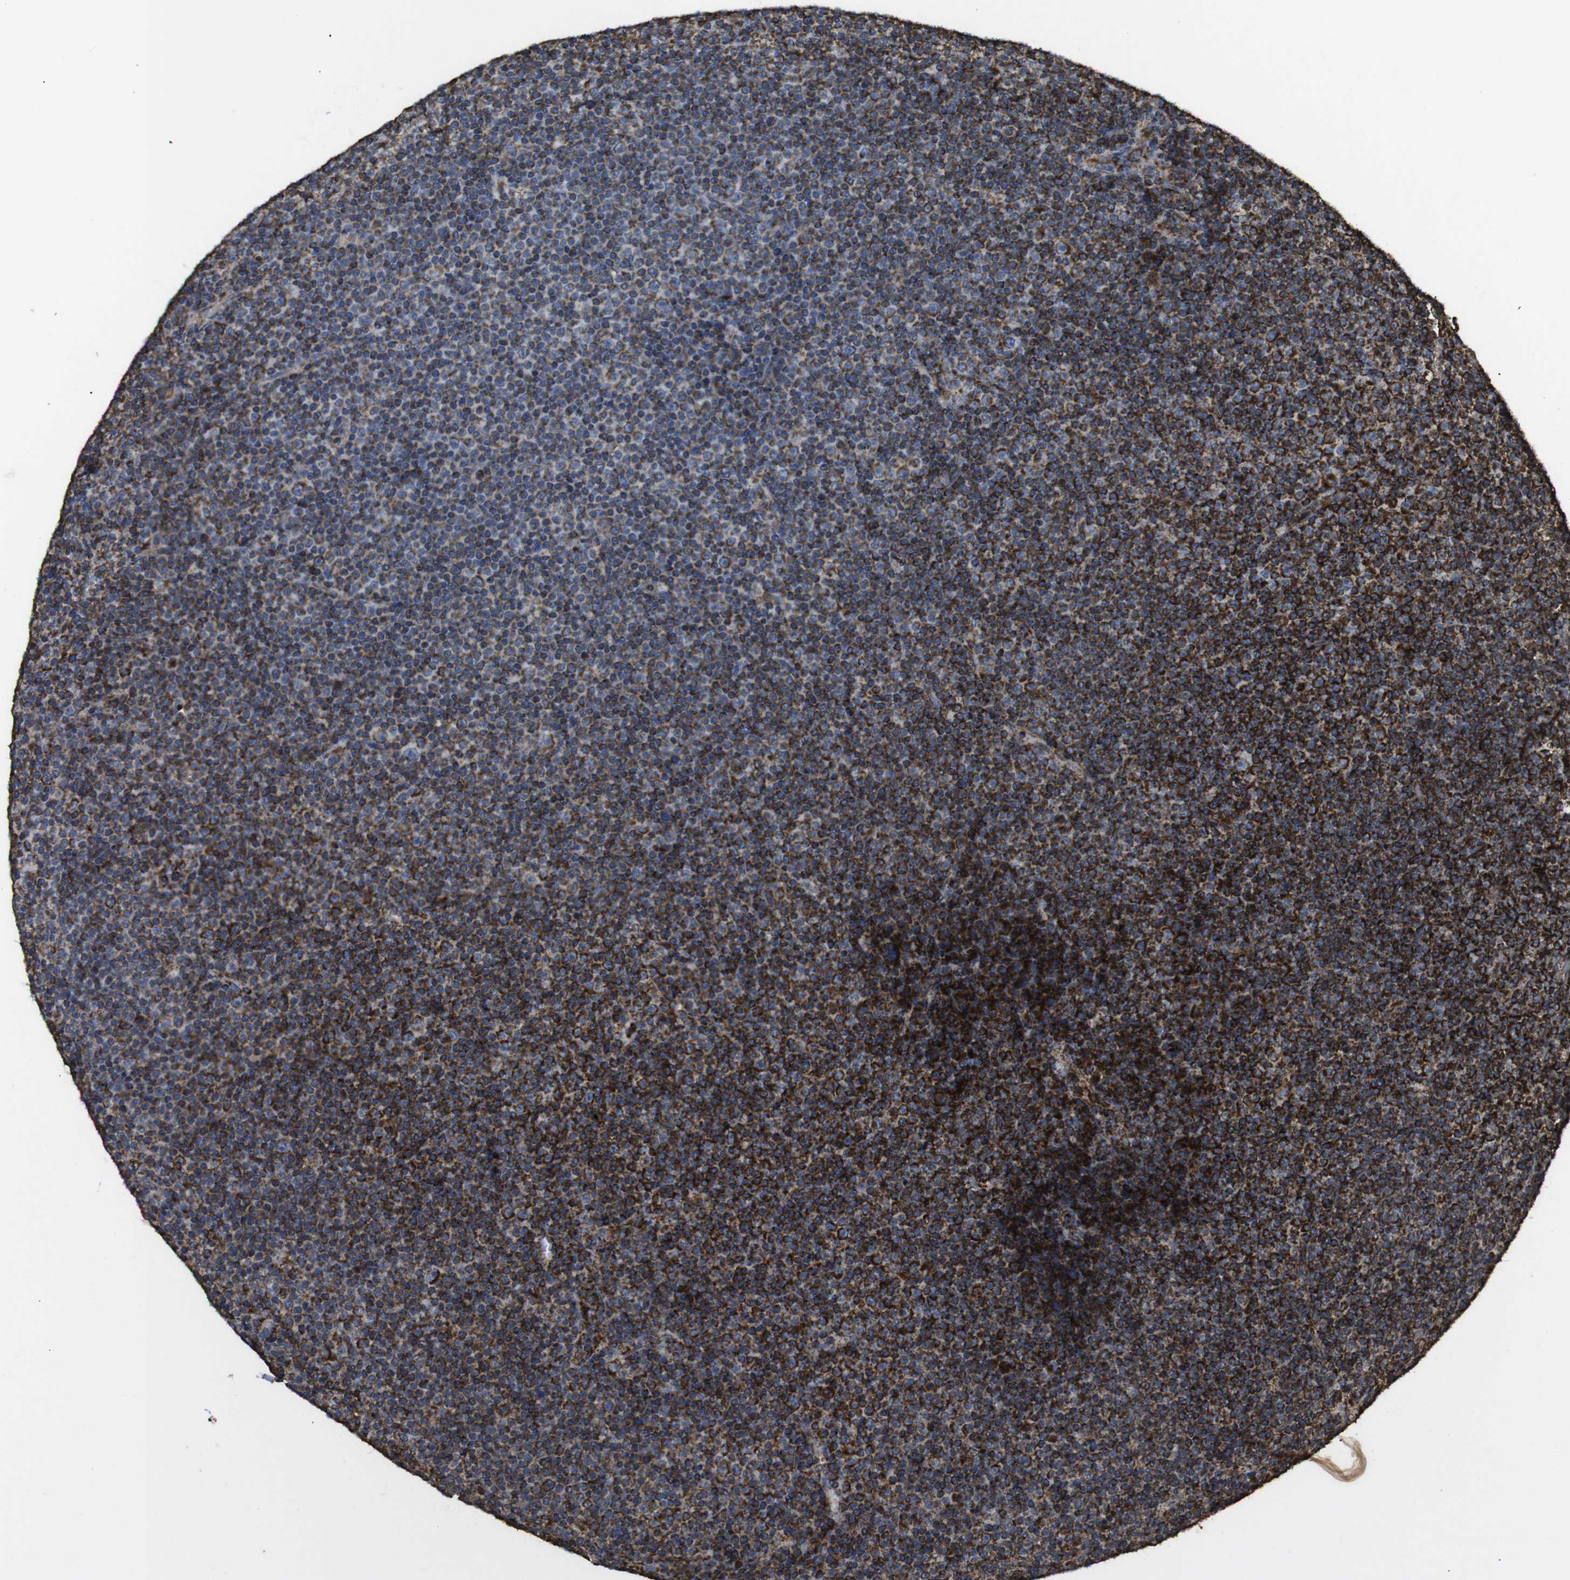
{"staining": {"intensity": "strong", "quantity": ">75%", "location": "cytoplasmic/membranous"}, "tissue": "lymphoma", "cell_type": "Tumor cells", "image_type": "cancer", "snomed": [{"axis": "morphology", "description": "Malignant lymphoma, non-Hodgkin's type, Low grade"}, {"axis": "topography", "description": "Lymph node"}], "caption": "Tumor cells show high levels of strong cytoplasmic/membranous expression in approximately >75% of cells in human malignant lymphoma, non-Hodgkin's type (low-grade).", "gene": "ATP5F1A", "patient": {"sex": "female", "age": 67}}